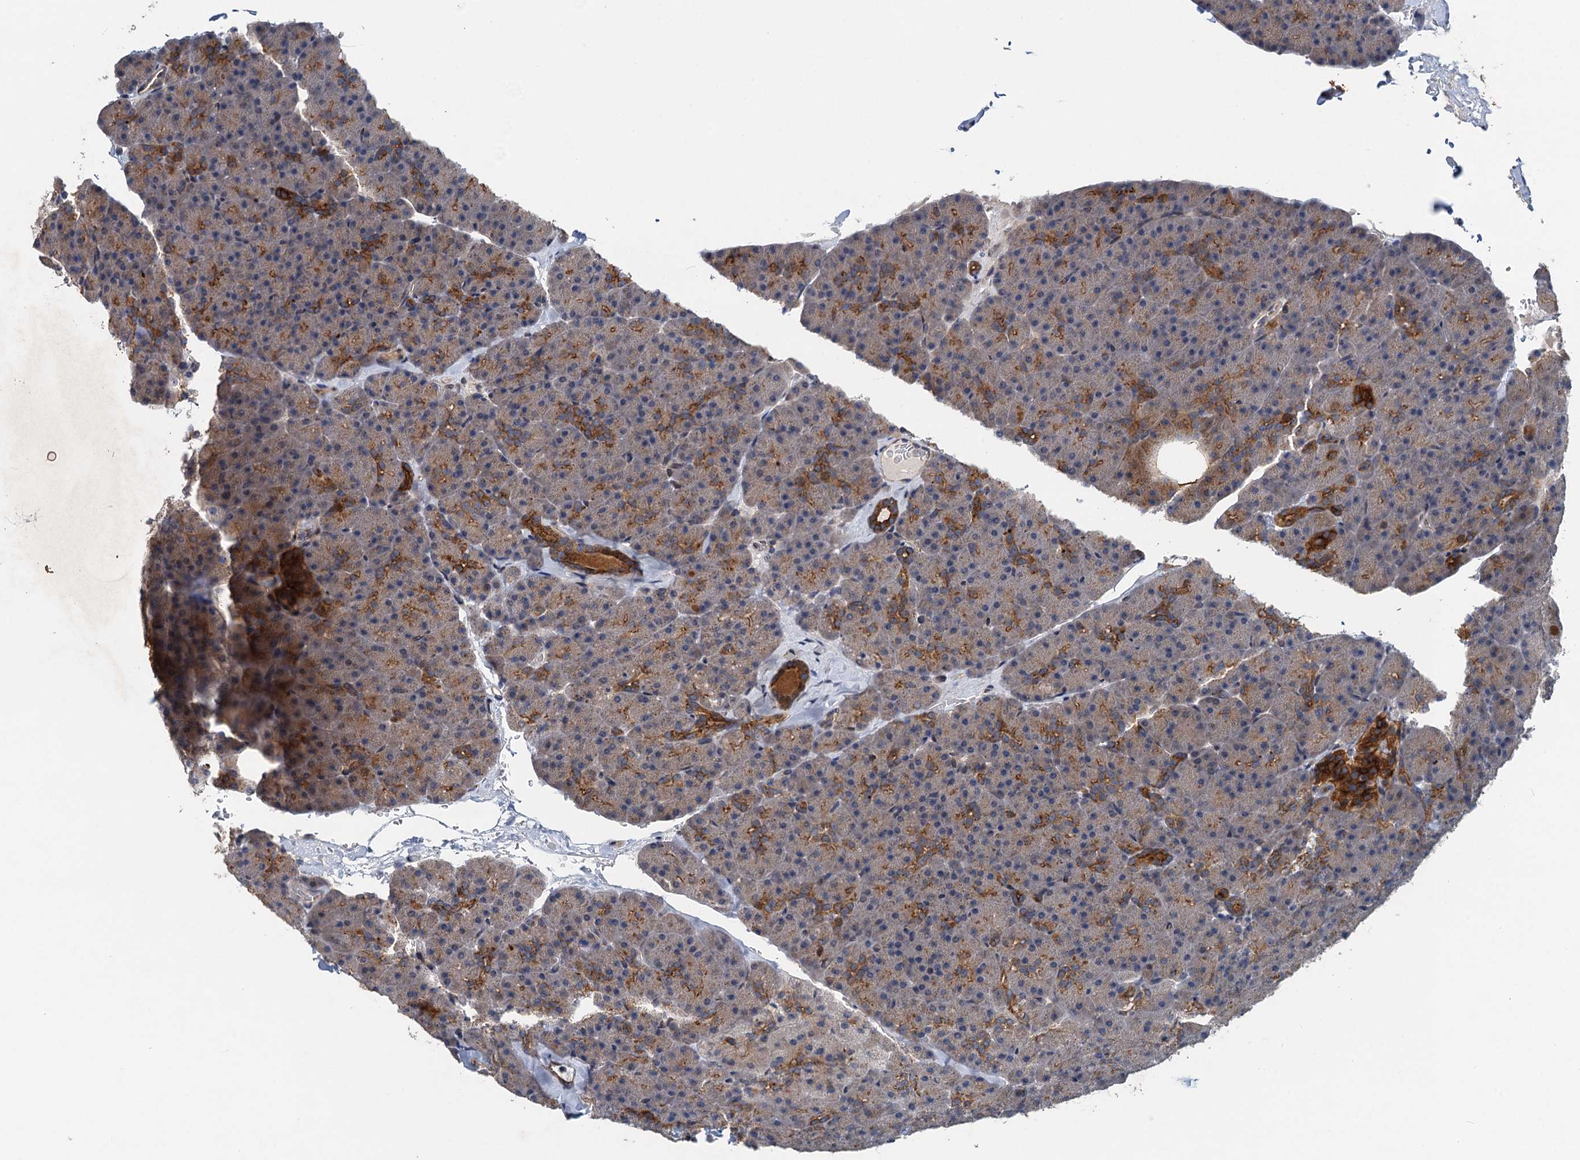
{"staining": {"intensity": "moderate", "quantity": "25%-75%", "location": "cytoplasmic/membranous"}, "tissue": "pancreas", "cell_type": "Exocrine glandular cells", "image_type": "normal", "snomed": [{"axis": "morphology", "description": "Normal tissue, NOS"}, {"axis": "topography", "description": "Pancreas"}], "caption": "Unremarkable pancreas was stained to show a protein in brown. There is medium levels of moderate cytoplasmic/membranous expression in approximately 25%-75% of exocrine glandular cells. (Brightfield microscopy of DAB IHC at high magnification).", "gene": "NBEA", "patient": {"sex": "male", "age": 36}}